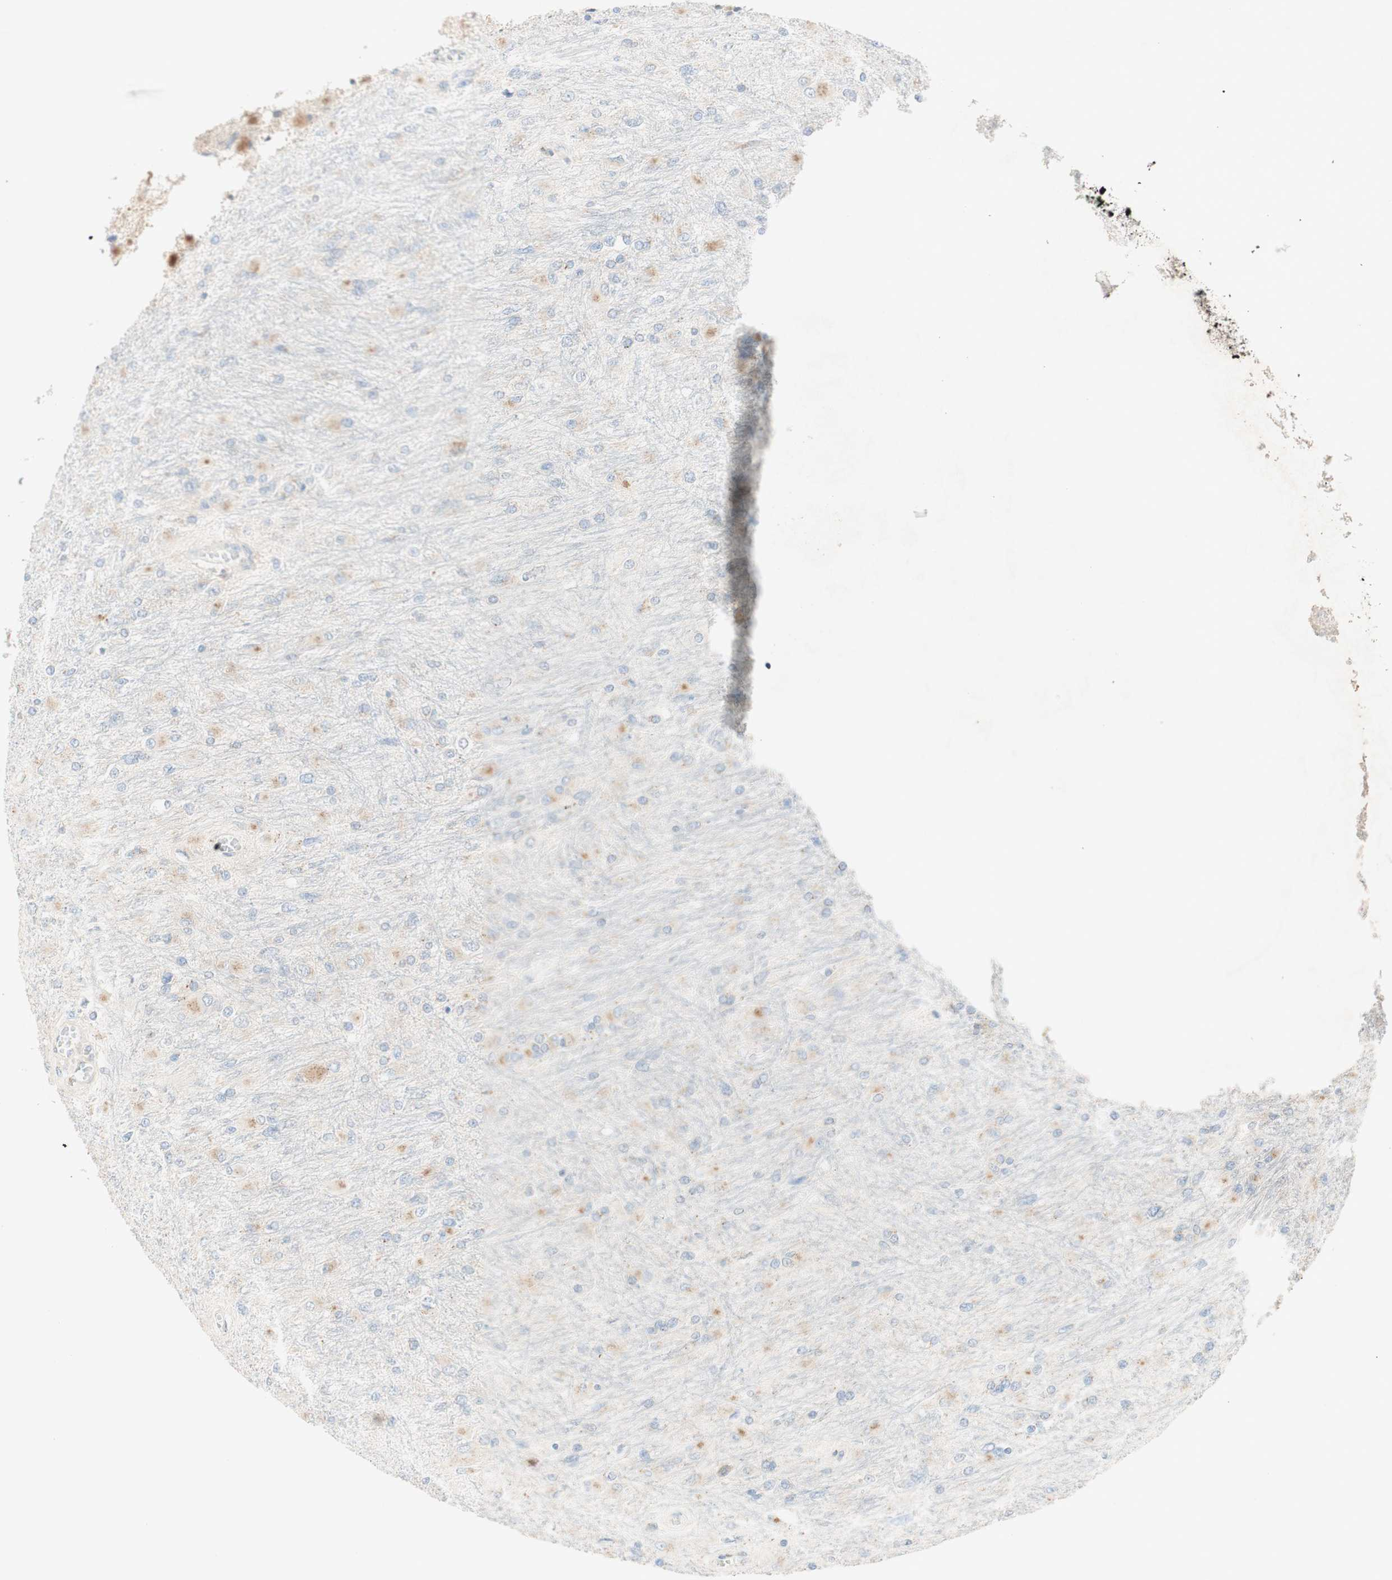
{"staining": {"intensity": "weak", "quantity": "25%-75%", "location": "cytoplasmic/membranous"}, "tissue": "glioma", "cell_type": "Tumor cells", "image_type": "cancer", "snomed": [{"axis": "morphology", "description": "Glioma, malignant, High grade"}, {"axis": "topography", "description": "Cerebral cortex"}], "caption": "Human malignant glioma (high-grade) stained for a protein (brown) demonstrates weak cytoplasmic/membranous positive positivity in approximately 25%-75% of tumor cells.", "gene": "GAPT", "patient": {"sex": "female", "age": 36}}